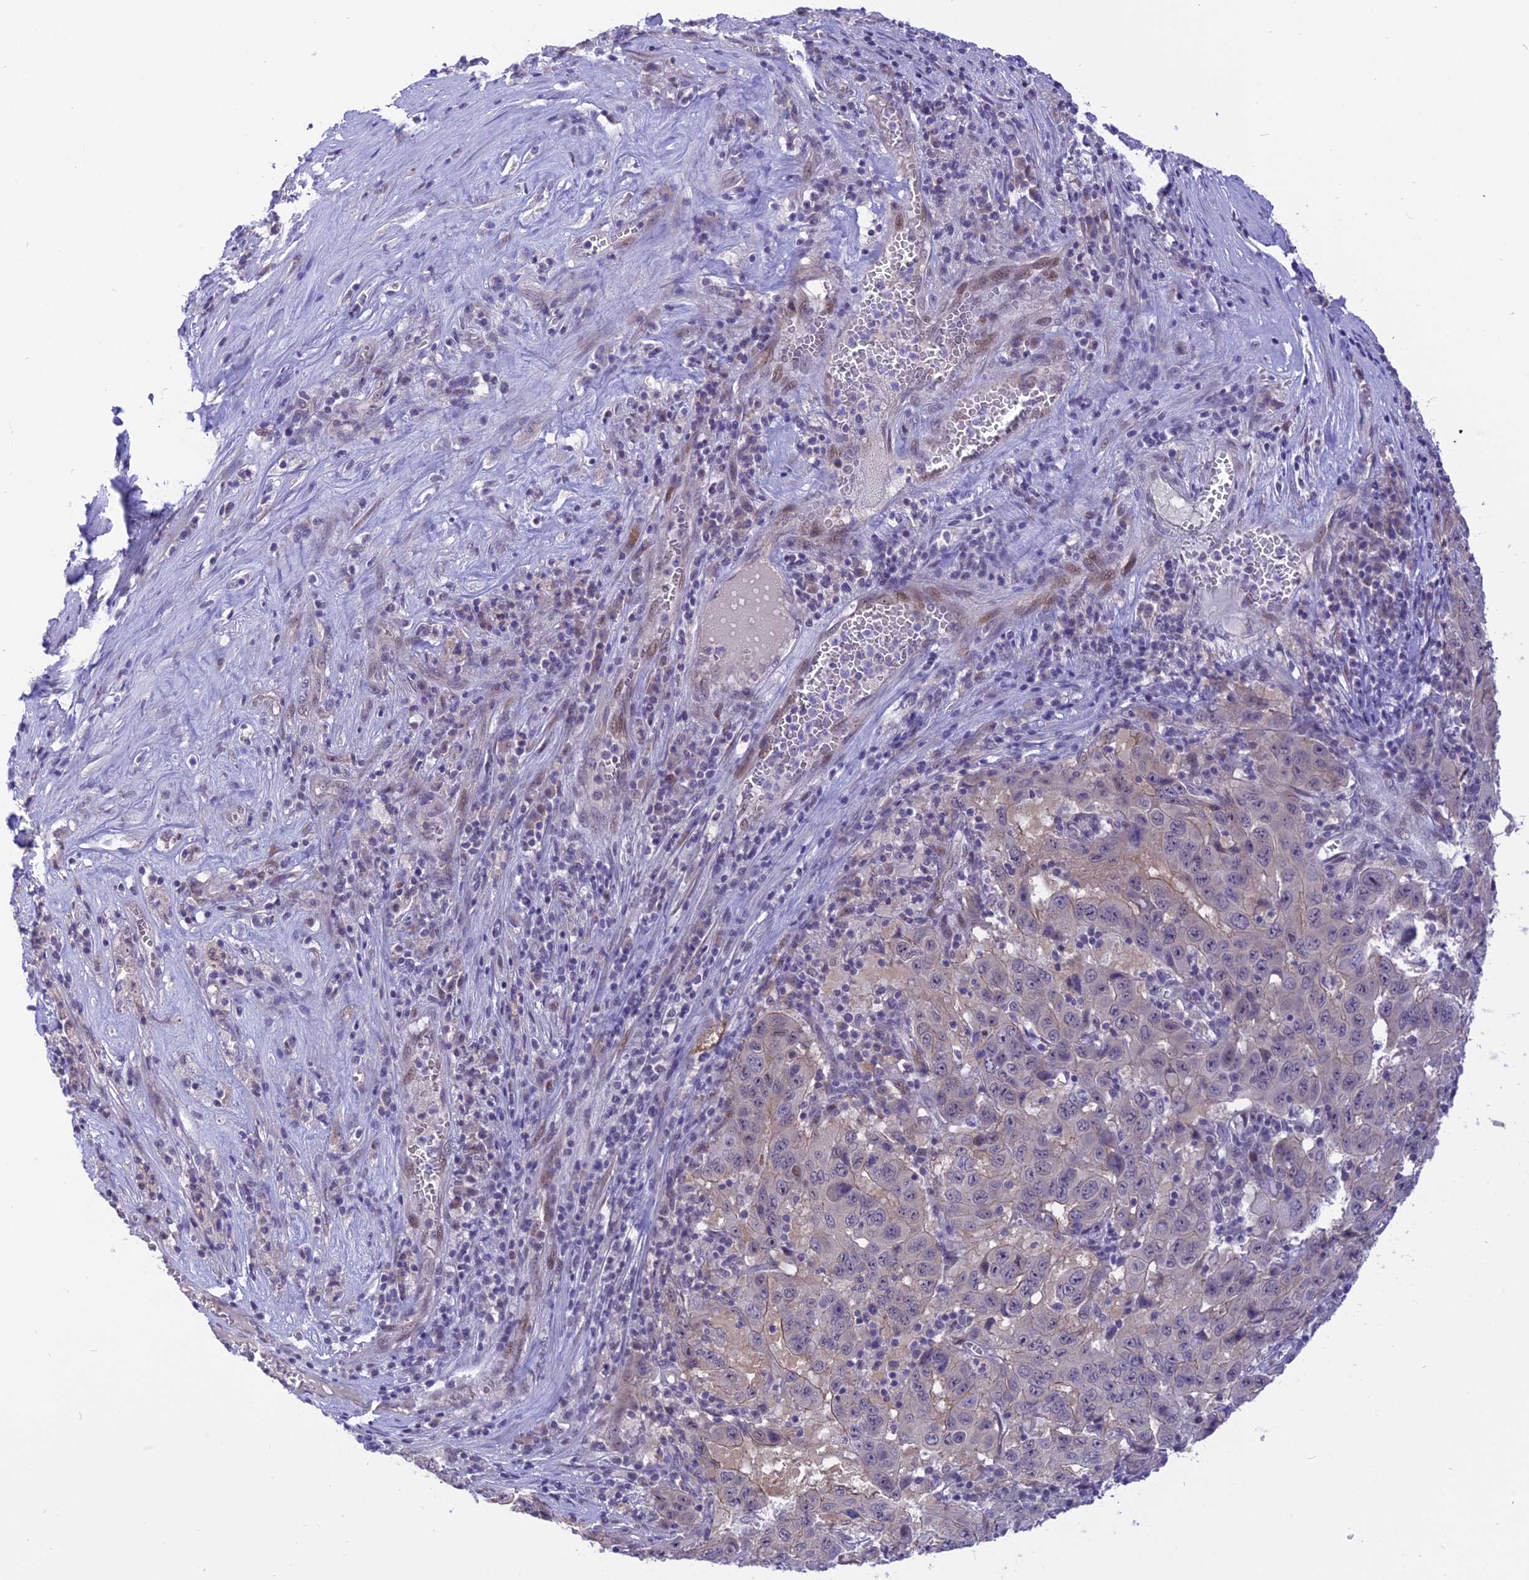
{"staining": {"intensity": "negative", "quantity": "none", "location": "none"}, "tissue": "pancreatic cancer", "cell_type": "Tumor cells", "image_type": "cancer", "snomed": [{"axis": "morphology", "description": "Adenocarcinoma, NOS"}, {"axis": "topography", "description": "Pancreas"}], "caption": "An image of pancreatic cancer (adenocarcinoma) stained for a protein demonstrates no brown staining in tumor cells.", "gene": "ZNF837", "patient": {"sex": "male", "age": 63}}